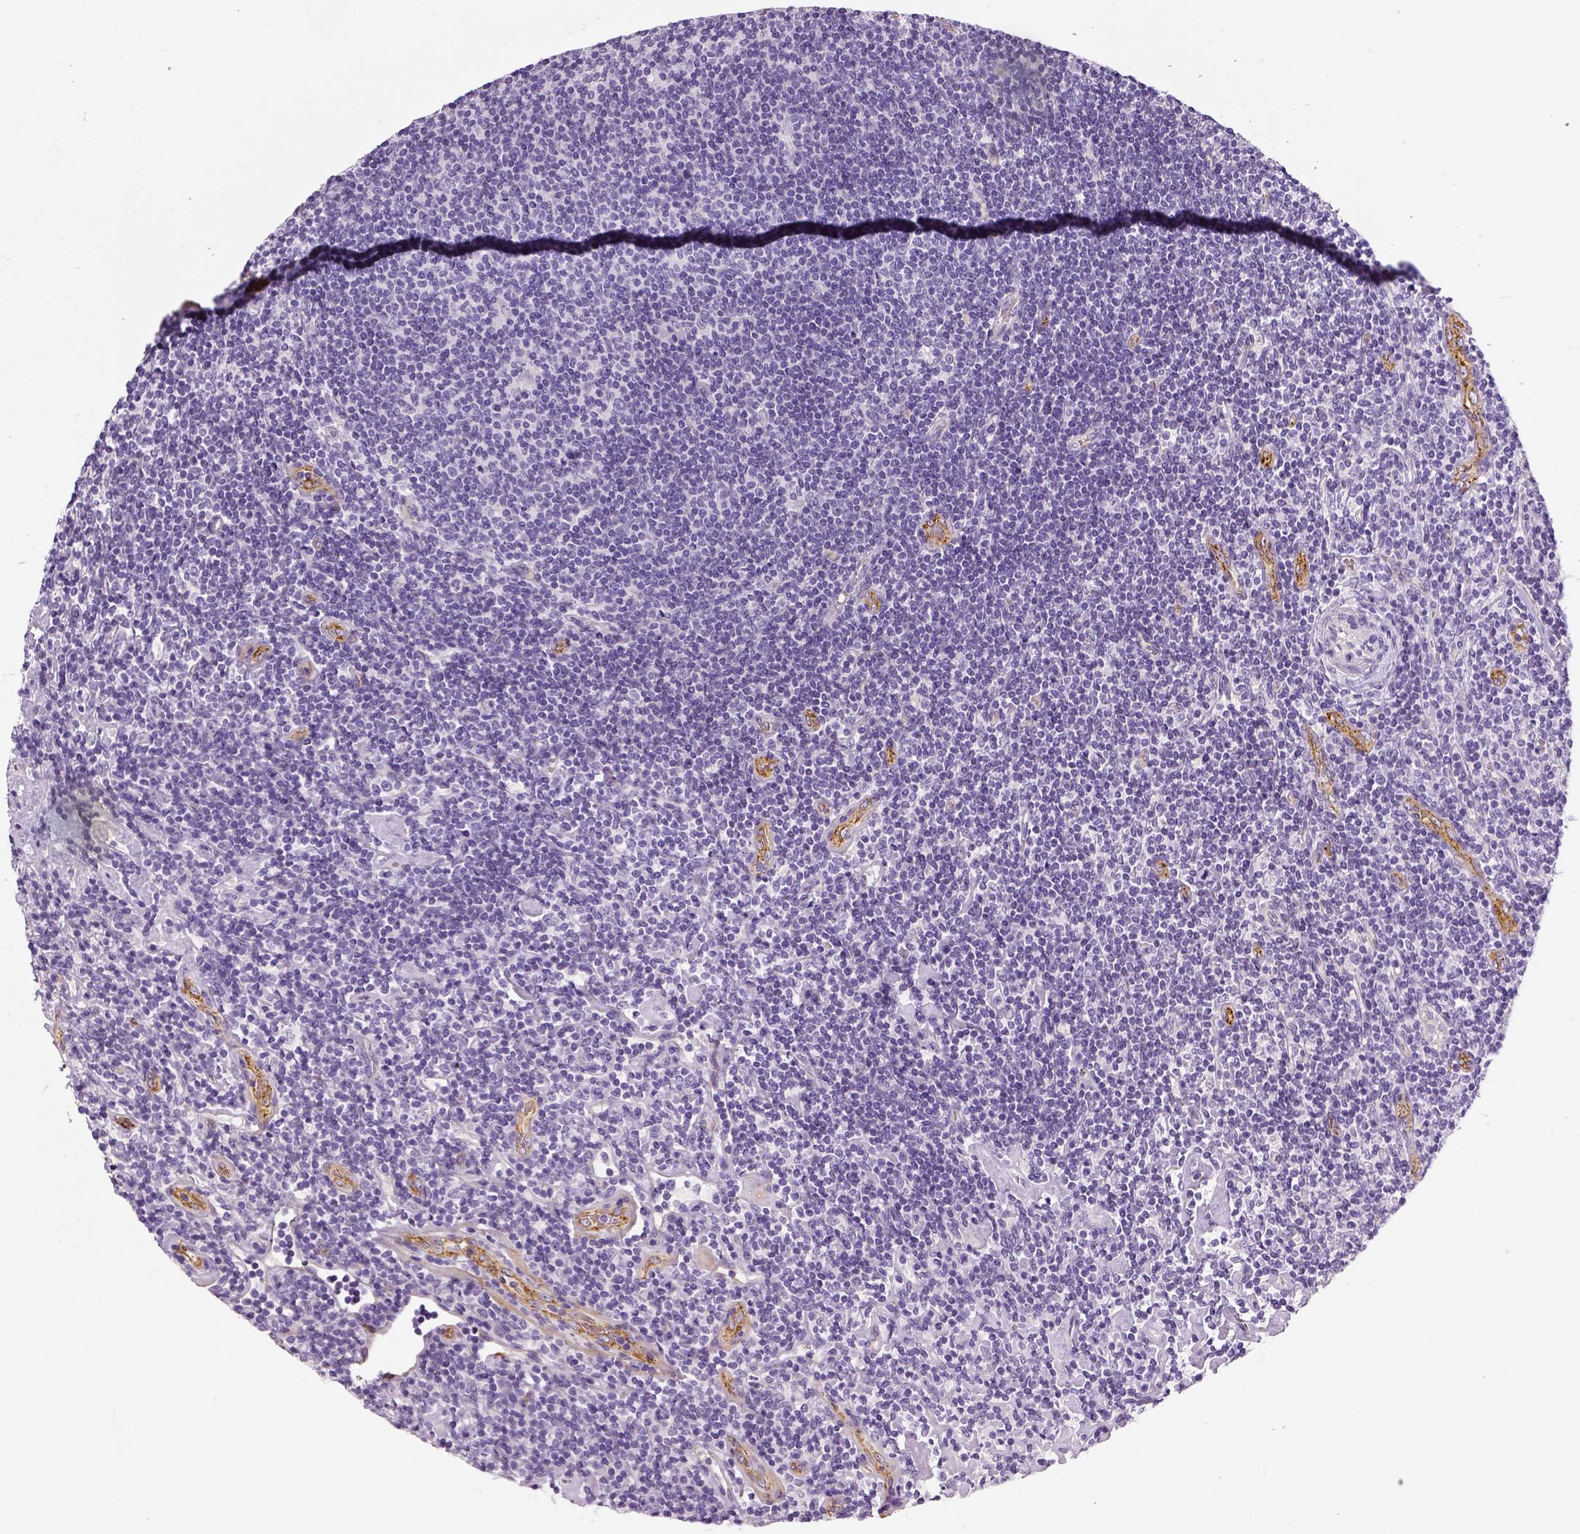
{"staining": {"intensity": "negative", "quantity": "none", "location": "none"}, "tissue": "lymphoma", "cell_type": "Tumor cells", "image_type": "cancer", "snomed": [{"axis": "morphology", "description": "Hodgkin's disease, NOS"}, {"axis": "topography", "description": "Lymph node"}], "caption": "Hodgkin's disease stained for a protein using immunohistochemistry (IHC) demonstrates no staining tumor cells.", "gene": "TSPAN7", "patient": {"sex": "male", "age": 40}}